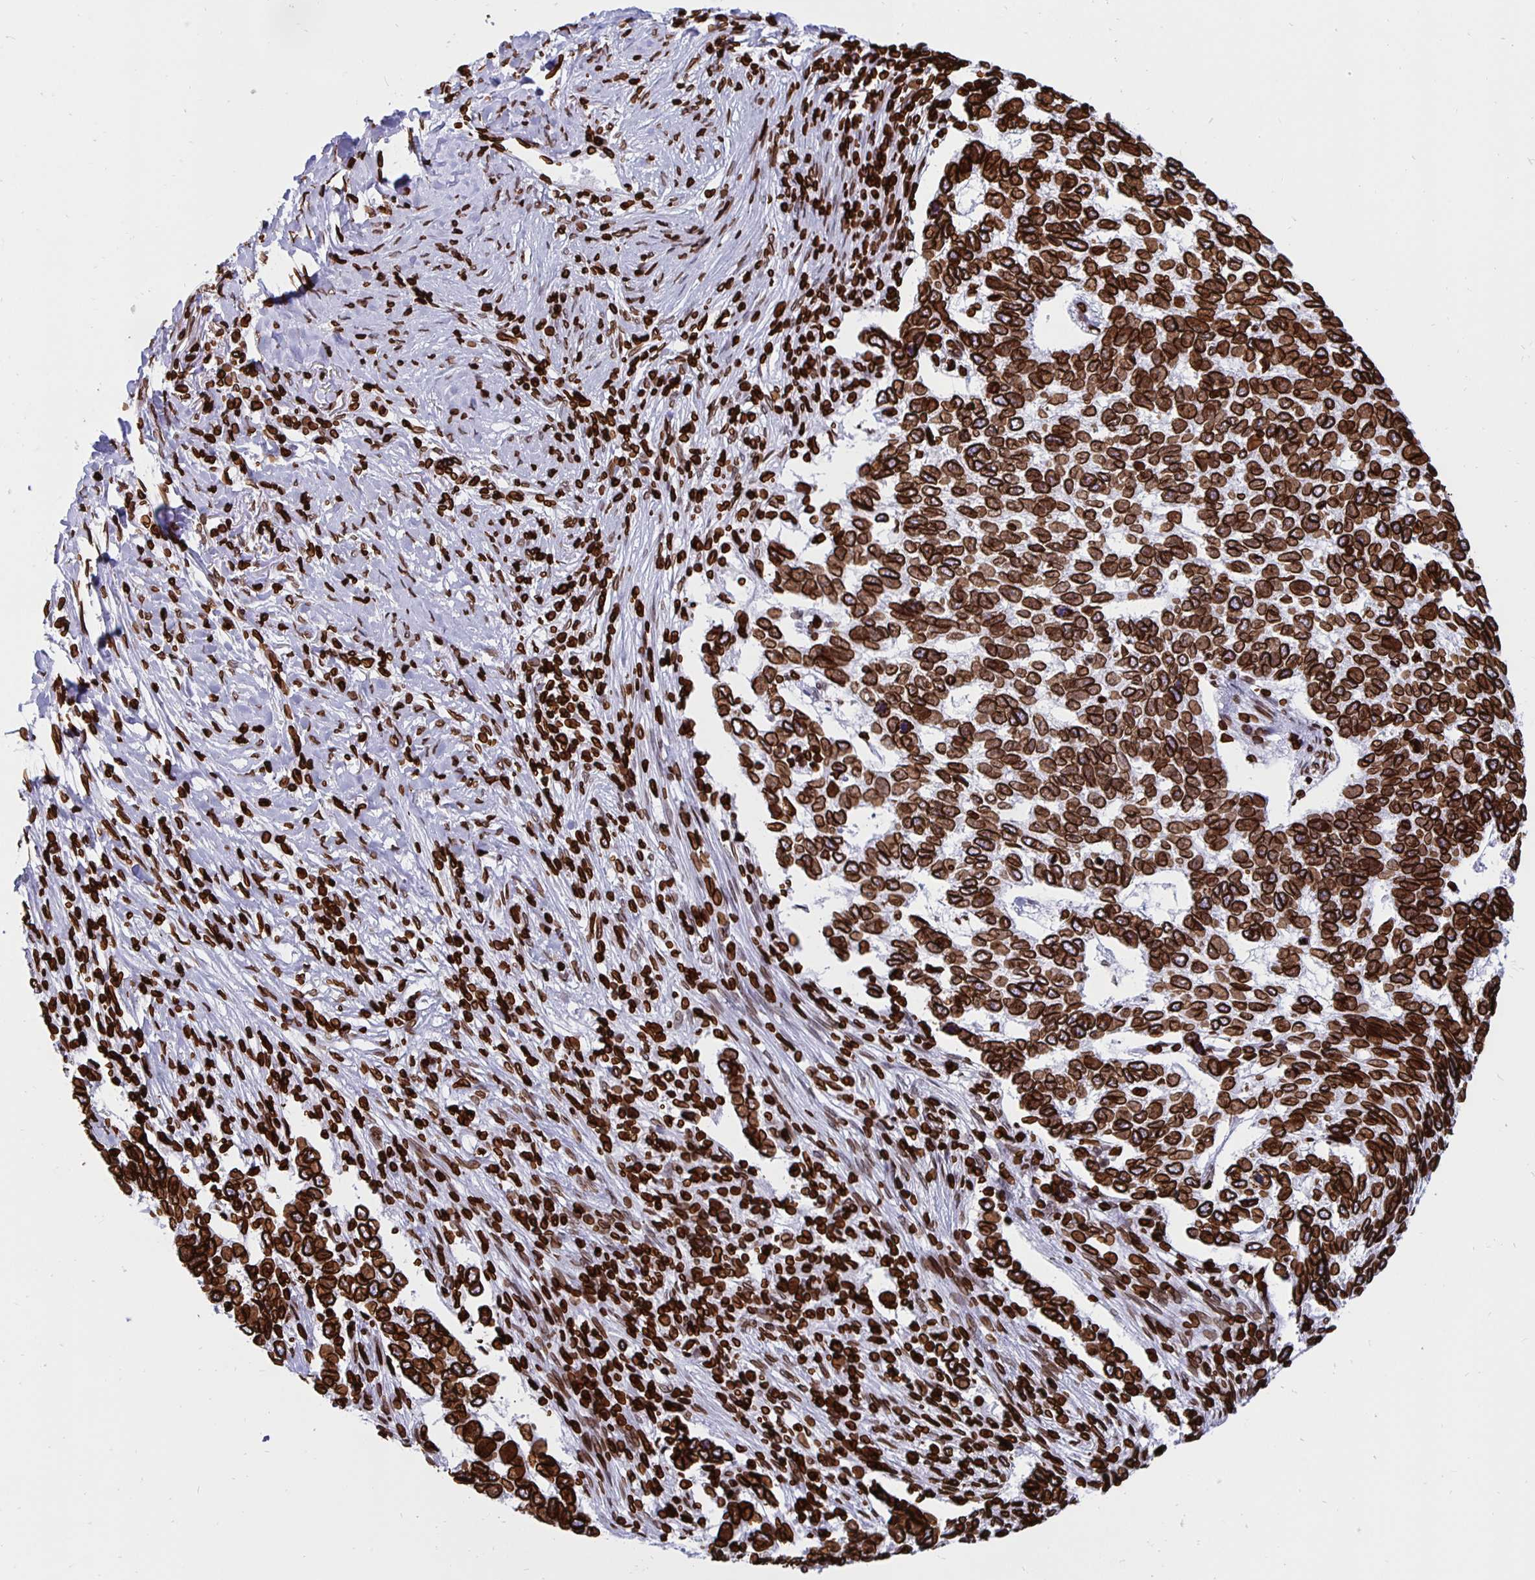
{"staining": {"intensity": "strong", "quantity": ">75%", "location": "cytoplasmic/membranous,nuclear"}, "tissue": "skin cancer", "cell_type": "Tumor cells", "image_type": "cancer", "snomed": [{"axis": "morphology", "description": "Basal cell carcinoma"}, {"axis": "topography", "description": "Skin"}], "caption": "Immunohistochemical staining of skin basal cell carcinoma shows high levels of strong cytoplasmic/membranous and nuclear protein staining in about >75% of tumor cells. (DAB = brown stain, brightfield microscopy at high magnification).", "gene": "LMNB1", "patient": {"sex": "female", "age": 65}}